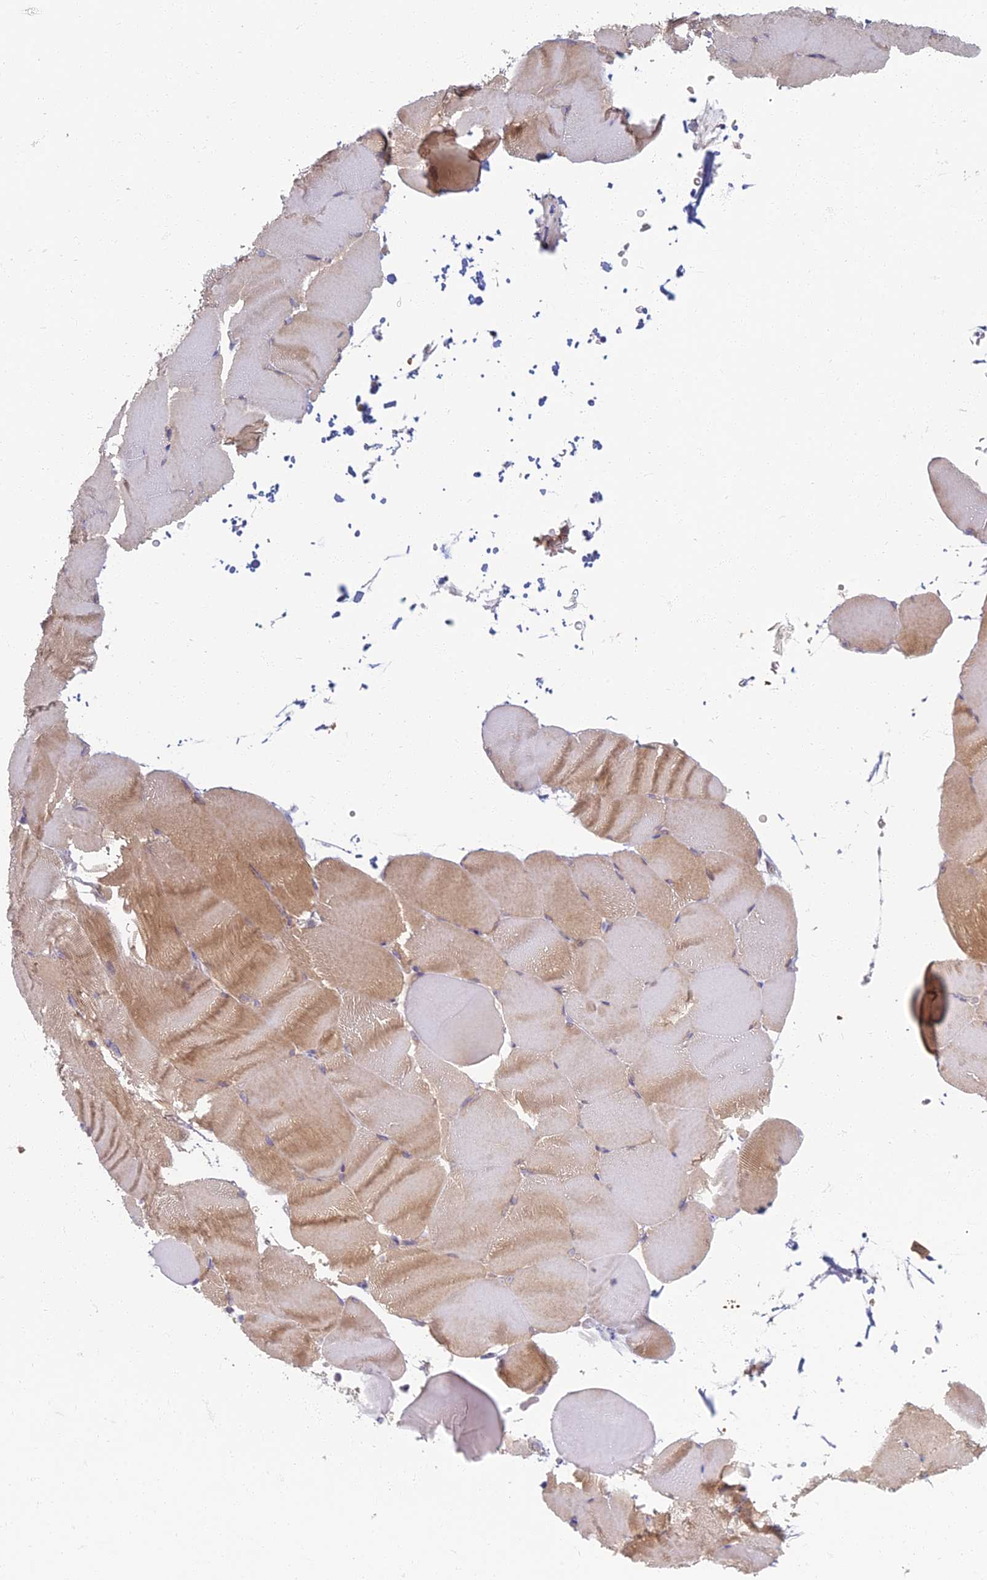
{"staining": {"intensity": "moderate", "quantity": "25%-75%", "location": "cytoplasmic/membranous"}, "tissue": "skeletal muscle", "cell_type": "Myocytes", "image_type": "normal", "snomed": [{"axis": "morphology", "description": "Normal tissue, NOS"}, {"axis": "topography", "description": "Skeletal muscle"}, {"axis": "topography", "description": "Parathyroid gland"}], "caption": "Skeletal muscle stained with IHC exhibits moderate cytoplasmic/membranous staining in approximately 25%-75% of myocytes. (DAB (3,3'-diaminobenzidine) = brown stain, brightfield microscopy at high magnification).", "gene": "PROX2", "patient": {"sex": "female", "age": 37}}